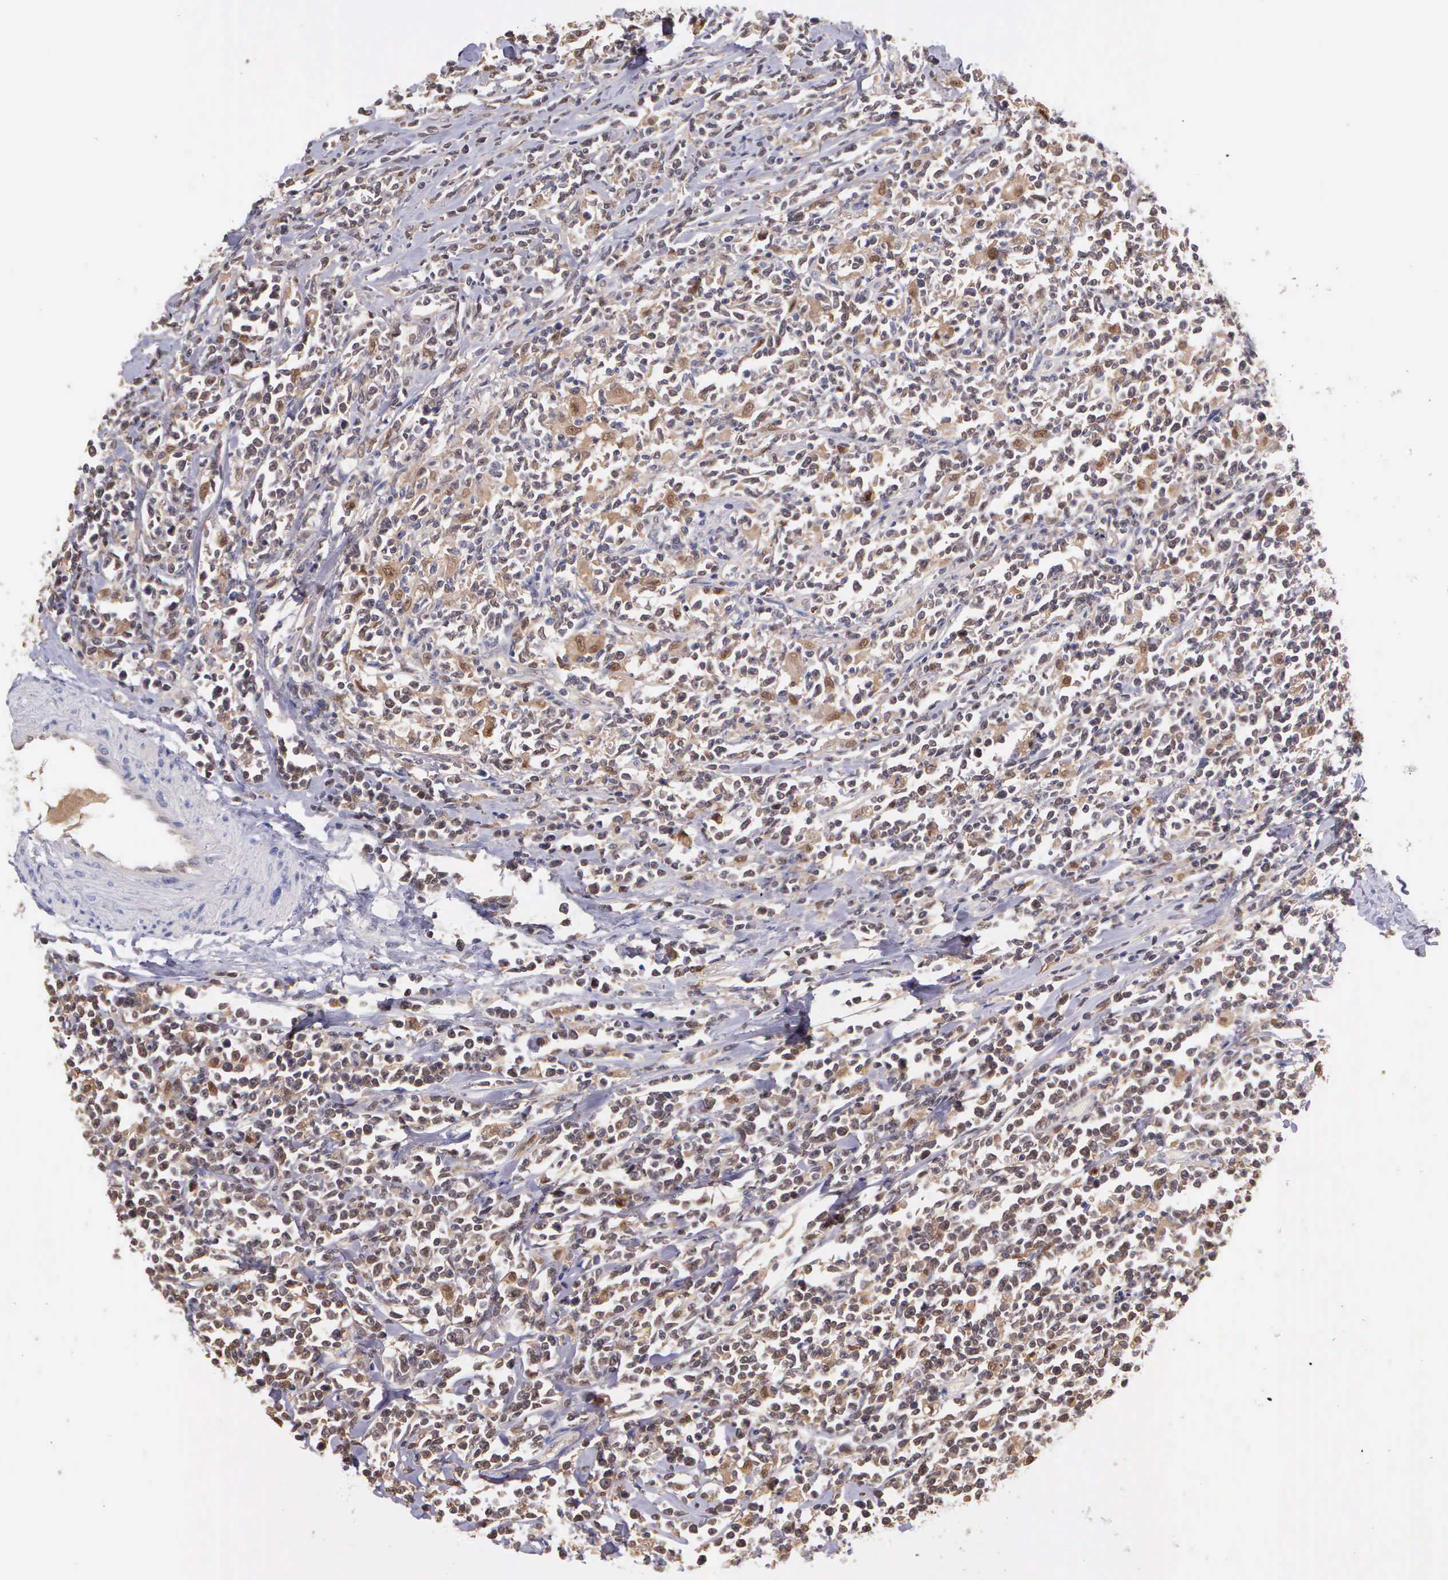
{"staining": {"intensity": "weak", "quantity": "25%-75%", "location": "cytoplasmic/membranous,nuclear"}, "tissue": "lymphoma", "cell_type": "Tumor cells", "image_type": "cancer", "snomed": [{"axis": "morphology", "description": "Malignant lymphoma, non-Hodgkin's type, High grade"}, {"axis": "topography", "description": "Colon"}], "caption": "Approximately 25%-75% of tumor cells in human malignant lymphoma, non-Hodgkin's type (high-grade) exhibit weak cytoplasmic/membranous and nuclear protein positivity as visualized by brown immunohistochemical staining.", "gene": "BID", "patient": {"sex": "male", "age": 82}}